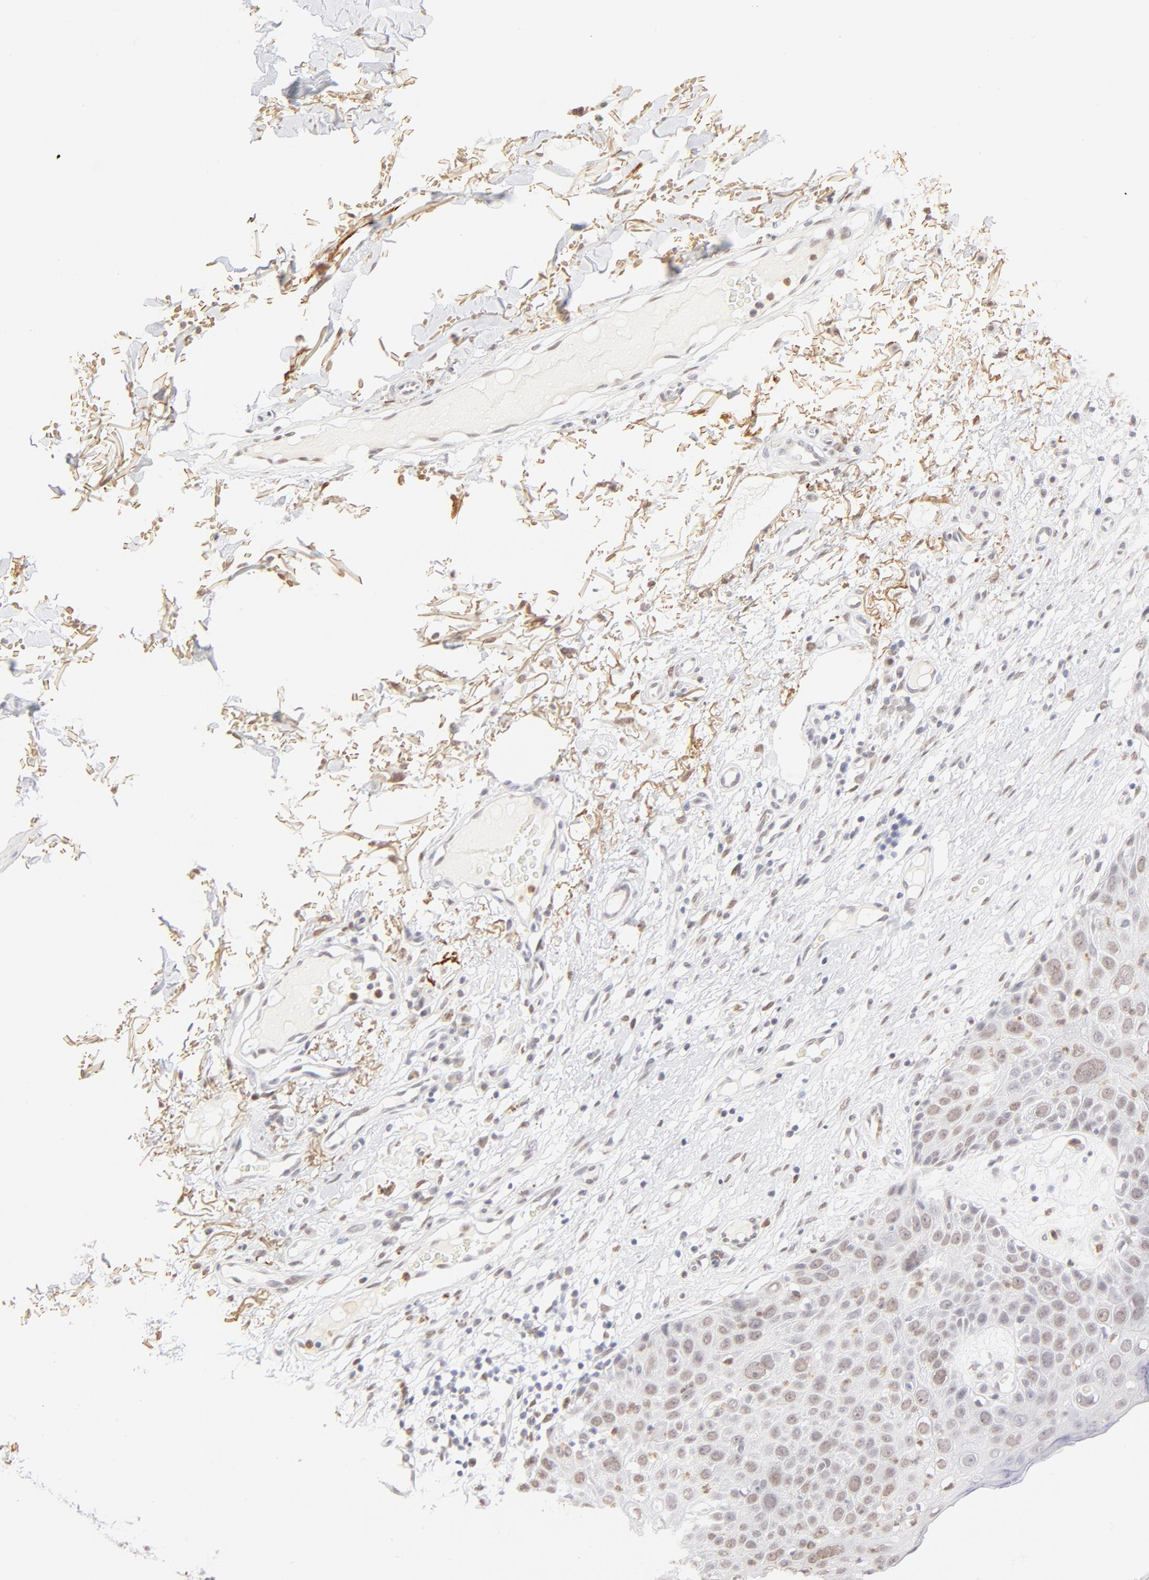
{"staining": {"intensity": "weak", "quantity": "<25%", "location": "nuclear"}, "tissue": "skin cancer", "cell_type": "Tumor cells", "image_type": "cancer", "snomed": [{"axis": "morphology", "description": "Squamous cell carcinoma, NOS"}, {"axis": "topography", "description": "Skin"}], "caption": "The immunohistochemistry (IHC) photomicrograph has no significant staining in tumor cells of skin cancer (squamous cell carcinoma) tissue.", "gene": "PBX1", "patient": {"sex": "male", "age": 87}}